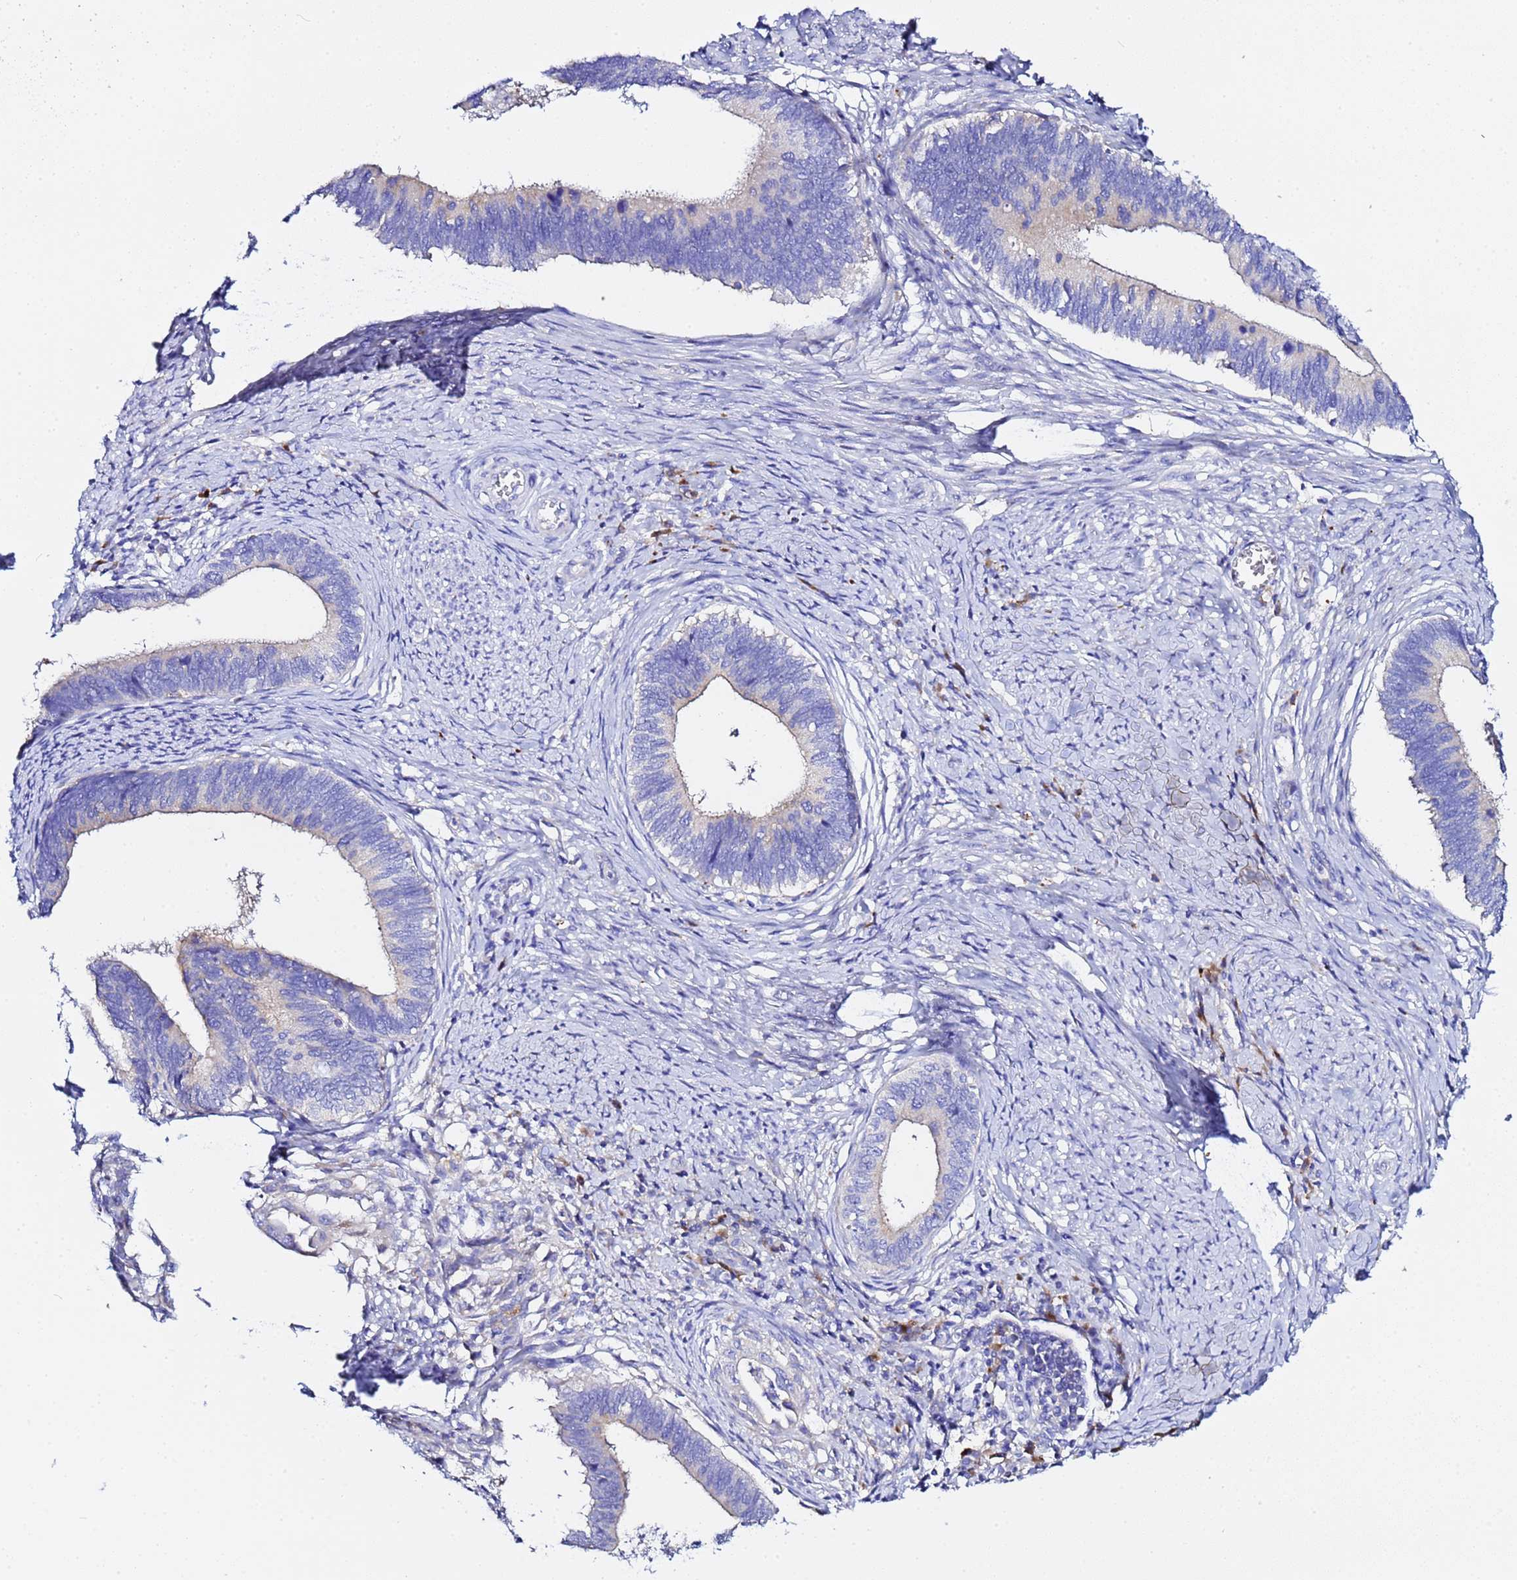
{"staining": {"intensity": "negative", "quantity": "none", "location": "none"}, "tissue": "cervical cancer", "cell_type": "Tumor cells", "image_type": "cancer", "snomed": [{"axis": "morphology", "description": "Adenocarcinoma, NOS"}, {"axis": "topography", "description": "Cervix"}], "caption": "A high-resolution micrograph shows immunohistochemistry staining of cervical adenocarcinoma, which reveals no significant expression in tumor cells. (DAB (3,3'-diaminobenzidine) immunohistochemistry (IHC), high magnification).", "gene": "VTI1B", "patient": {"sex": "female", "age": 42}}